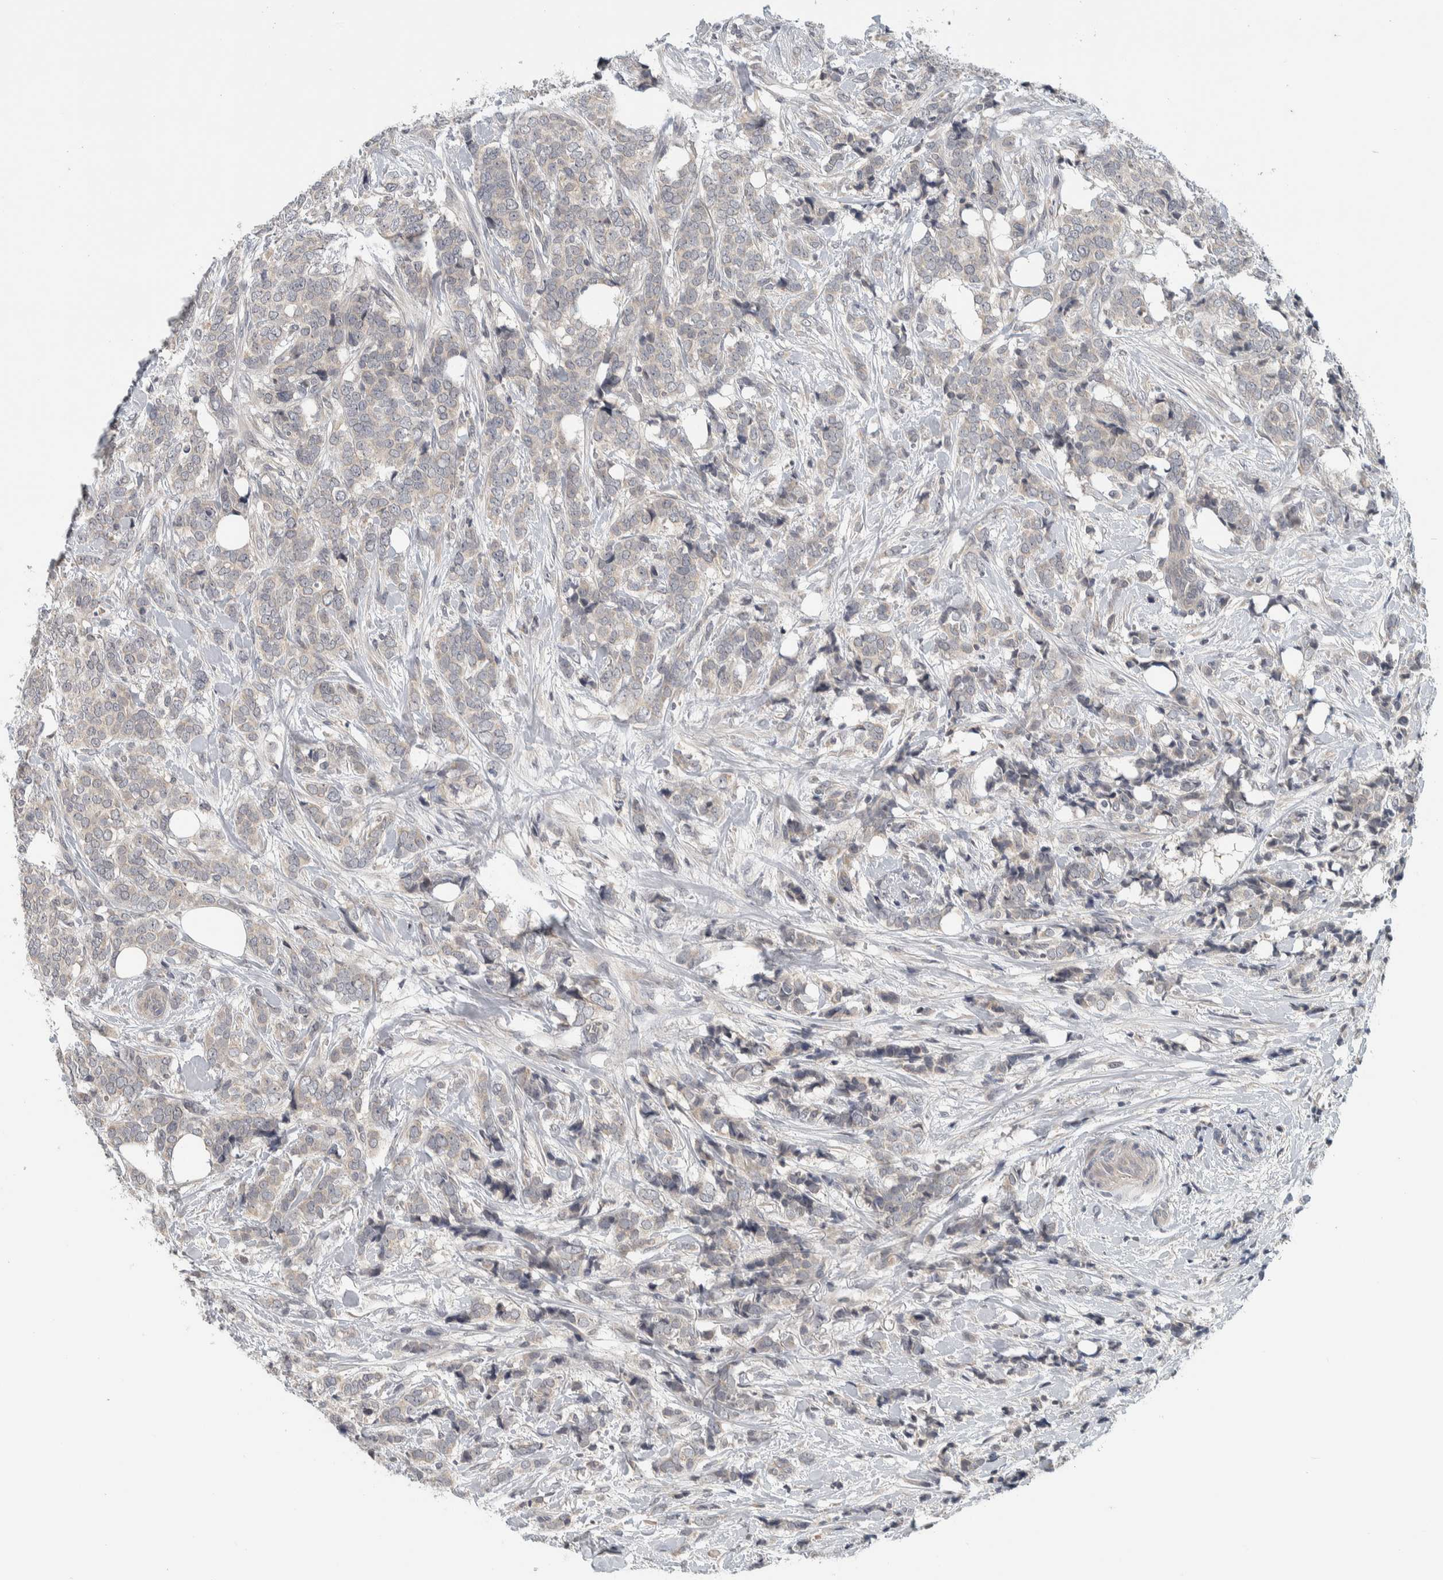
{"staining": {"intensity": "negative", "quantity": "none", "location": "none"}, "tissue": "breast cancer", "cell_type": "Tumor cells", "image_type": "cancer", "snomed": [{"axis": "morphology", "description": "Lobular carcinoma"}, {"axis": "topography", "description": "Skin"}, {"axis": "topography", "description": "Breast"}], "caption": "There is no significant positivity in tumor cells of breast cancer.", "gene": "AFP", "patient": {"sex": "female", "age": 46}}